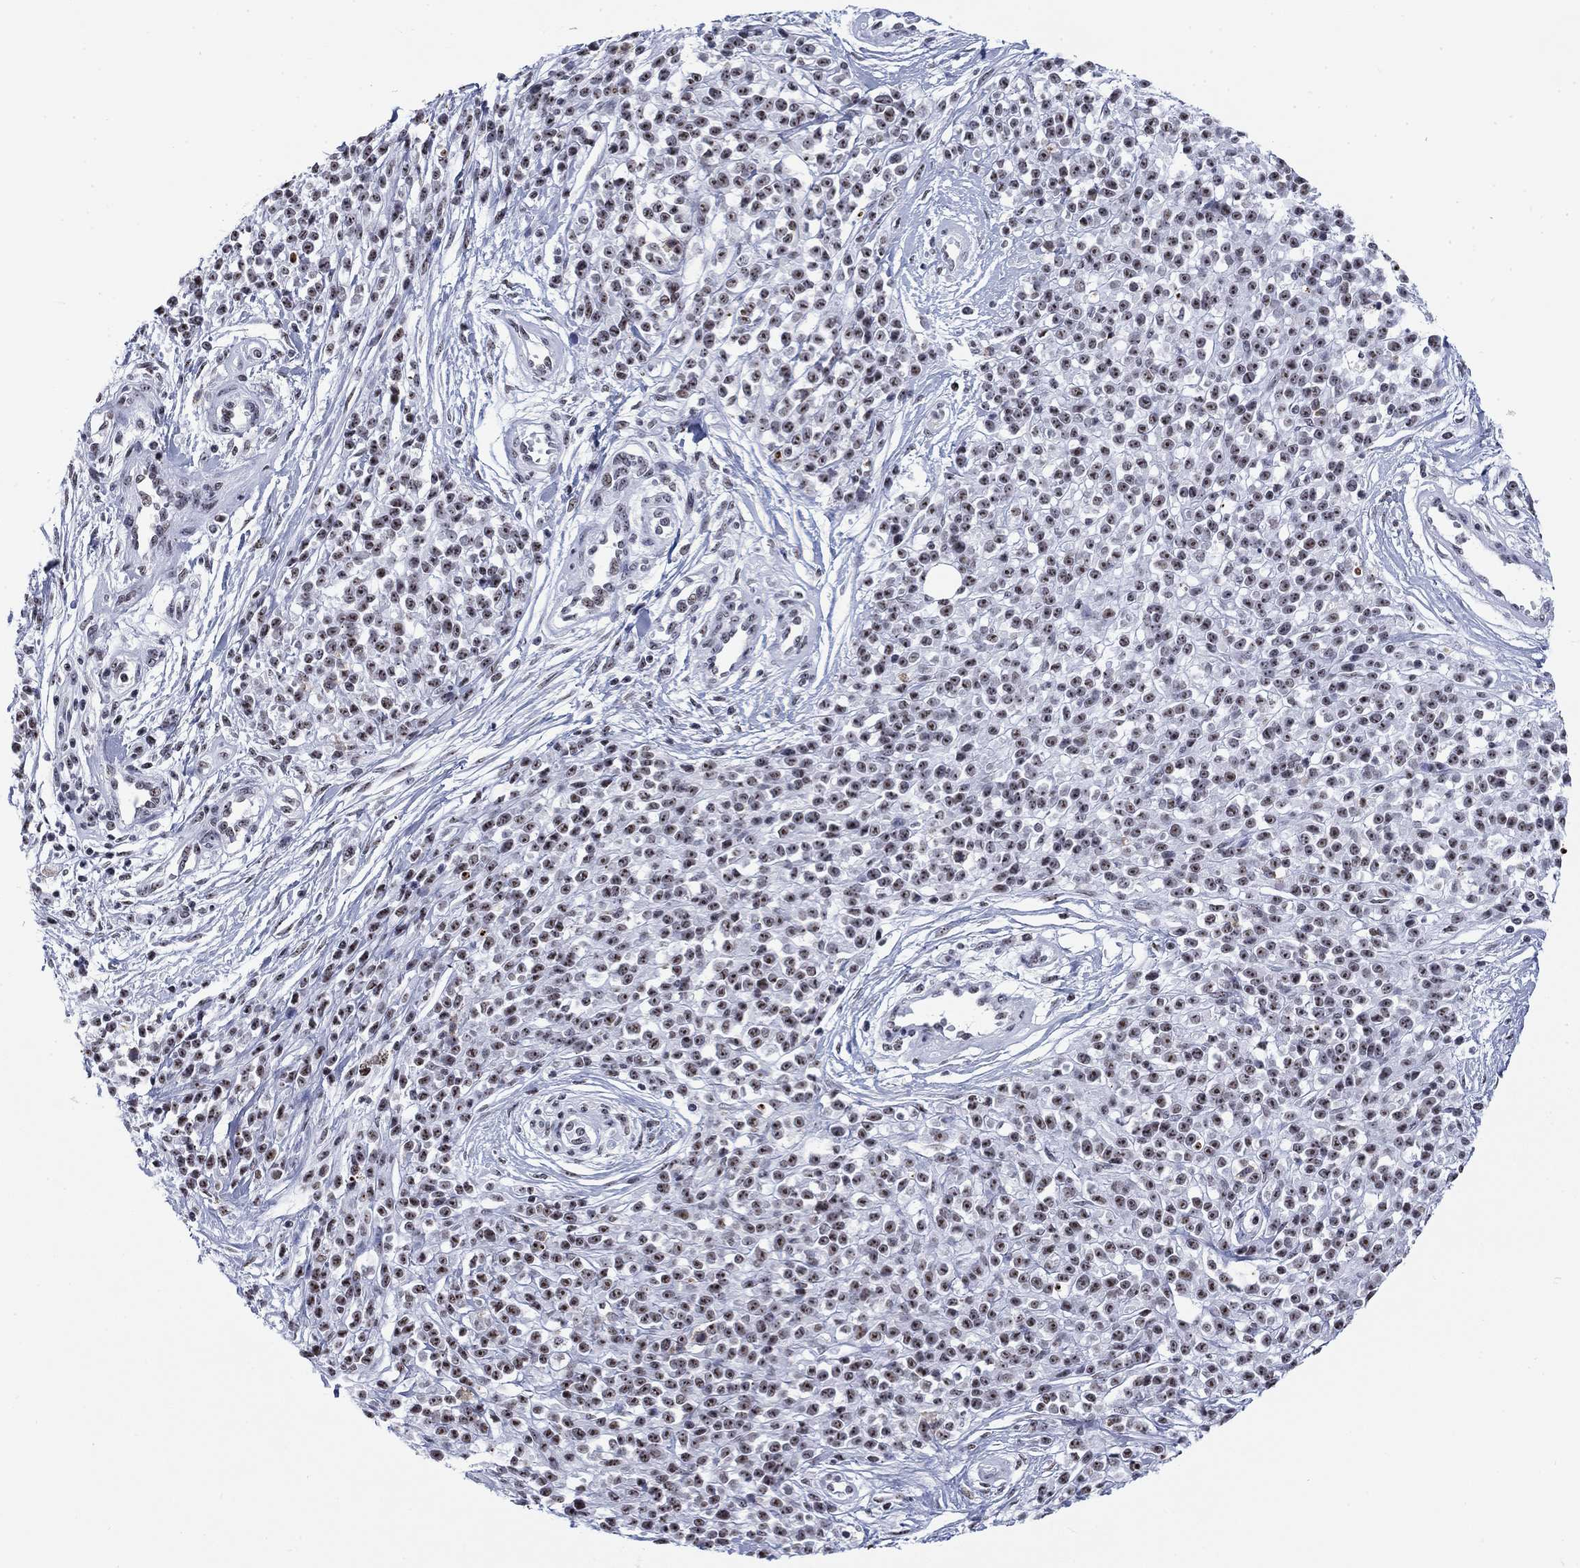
{"staining": {"intensity": "weak", "quantity": "25%-75%", "location": "nuclear"}, "tissue": "melanoma", "cell_type": "Tumor cells", "image_type": "cancer", "snomed": [{"axis": "morphology", "description": "Malignant melanoma, NOS"}, {"axis": "topography", "description": "Skin"}, {"axis": "topography", "description": "Skin of trunk"}], "caption": "An immunohistochemistry (IHC) photomicrograph of neoplastic tissue is shown. Protein staining in brown labels weak nuclear positivity in melanoma within tumor cells.", "gene": "CSRNP3", "patient": {"sex": "male", "age": 74}}